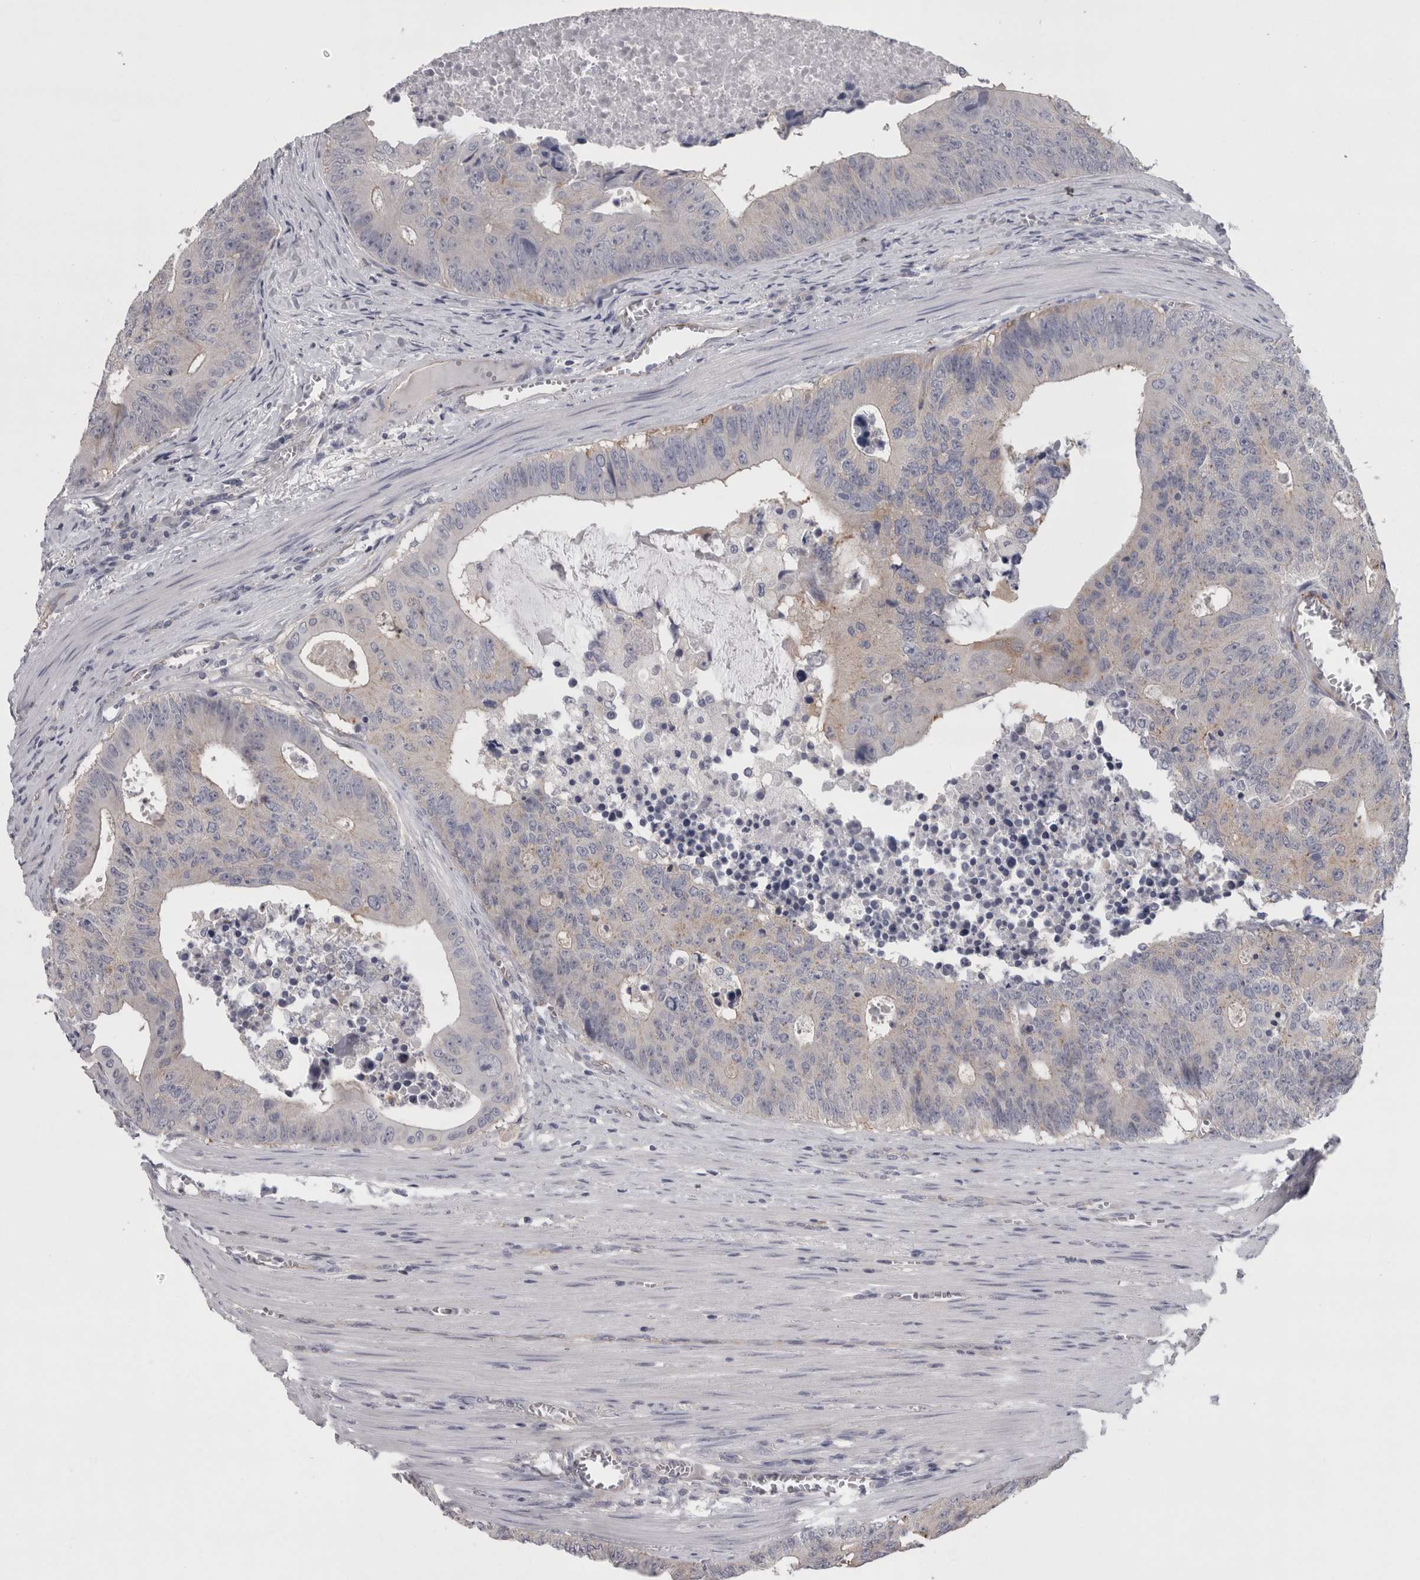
{"staining": {"intensity": "weak", "quantity": "<25%", "location": "cytoplasmic/membranous"}, "tissue": "colorectal cancer", "cell_type": "Tumor cells", "image_type": "cancer", "snomed": [{"axis": "morphology", "description": "Adenocarcinoma, NOS"}, {"axis": "topography", "description": "Colon"}], "caption": "IHC image of human adenocarcinoma (colorectal) stained for a protein (brown), which exhibits no positivity in tumor cells.", "gene": "LYZL6", "patient": {"sex": "male", "age": 87}}